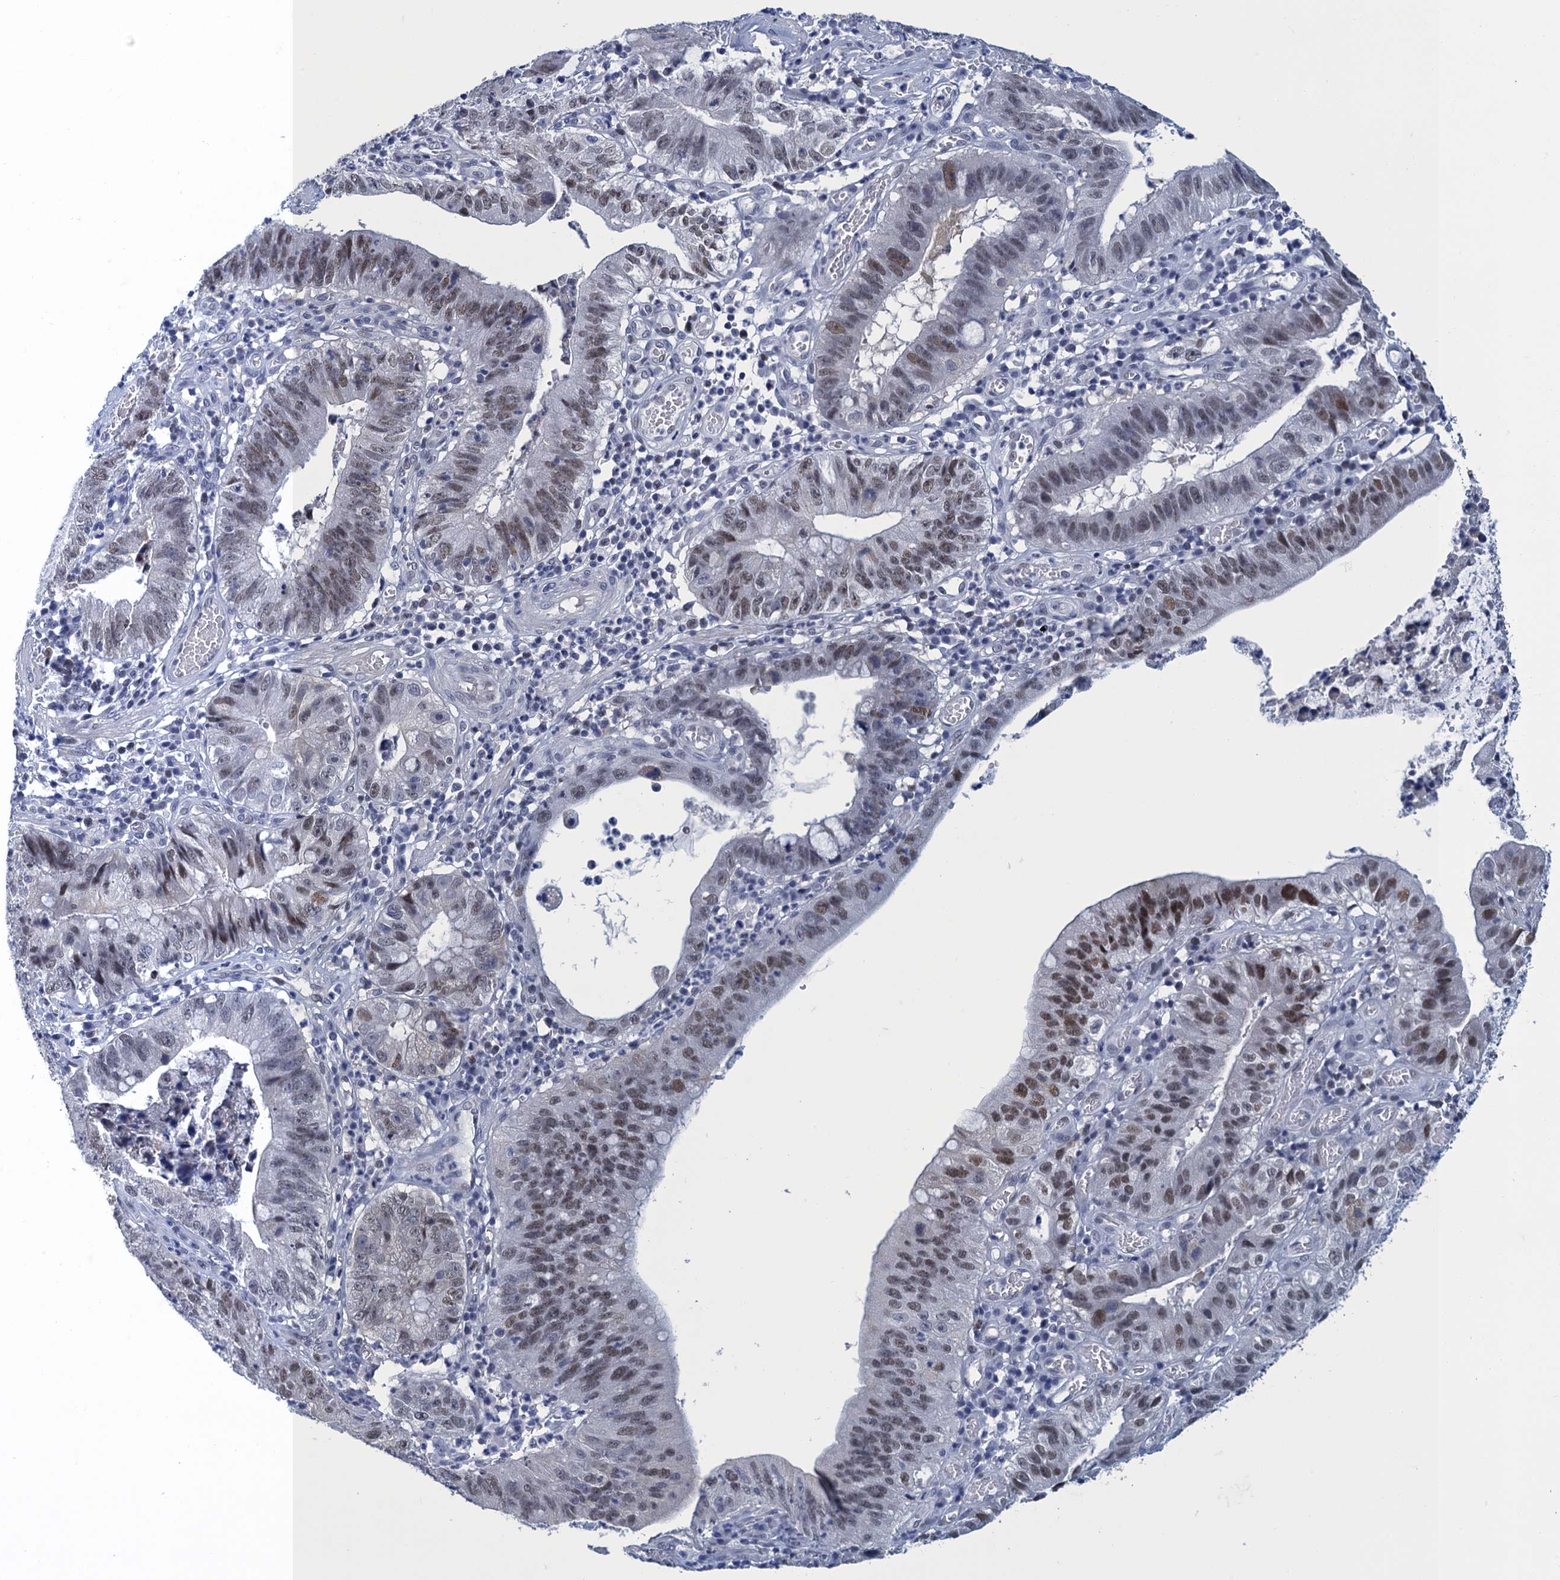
{"staining": {"intensity": "moderate", "quantity": "25%-75%", "location": "nuclear"}, "tissue": "stomach cancer", "cell_type": "Tumor cells", "image_type": "cancer", "snomed": [{"axis": "morphology", "description": "Adenocarcinoma, NOS"}, {"axis": "topography", "description": "Stomach"}], "caption": "Stomach cancer (adenocarcinoma) stained for a protein (brown) demonstrates moderate nuclear positive expression in about 25%-75% of tumor cells.", "gene": "GINS3", "patient": {"sex": "male", "age": 59}}